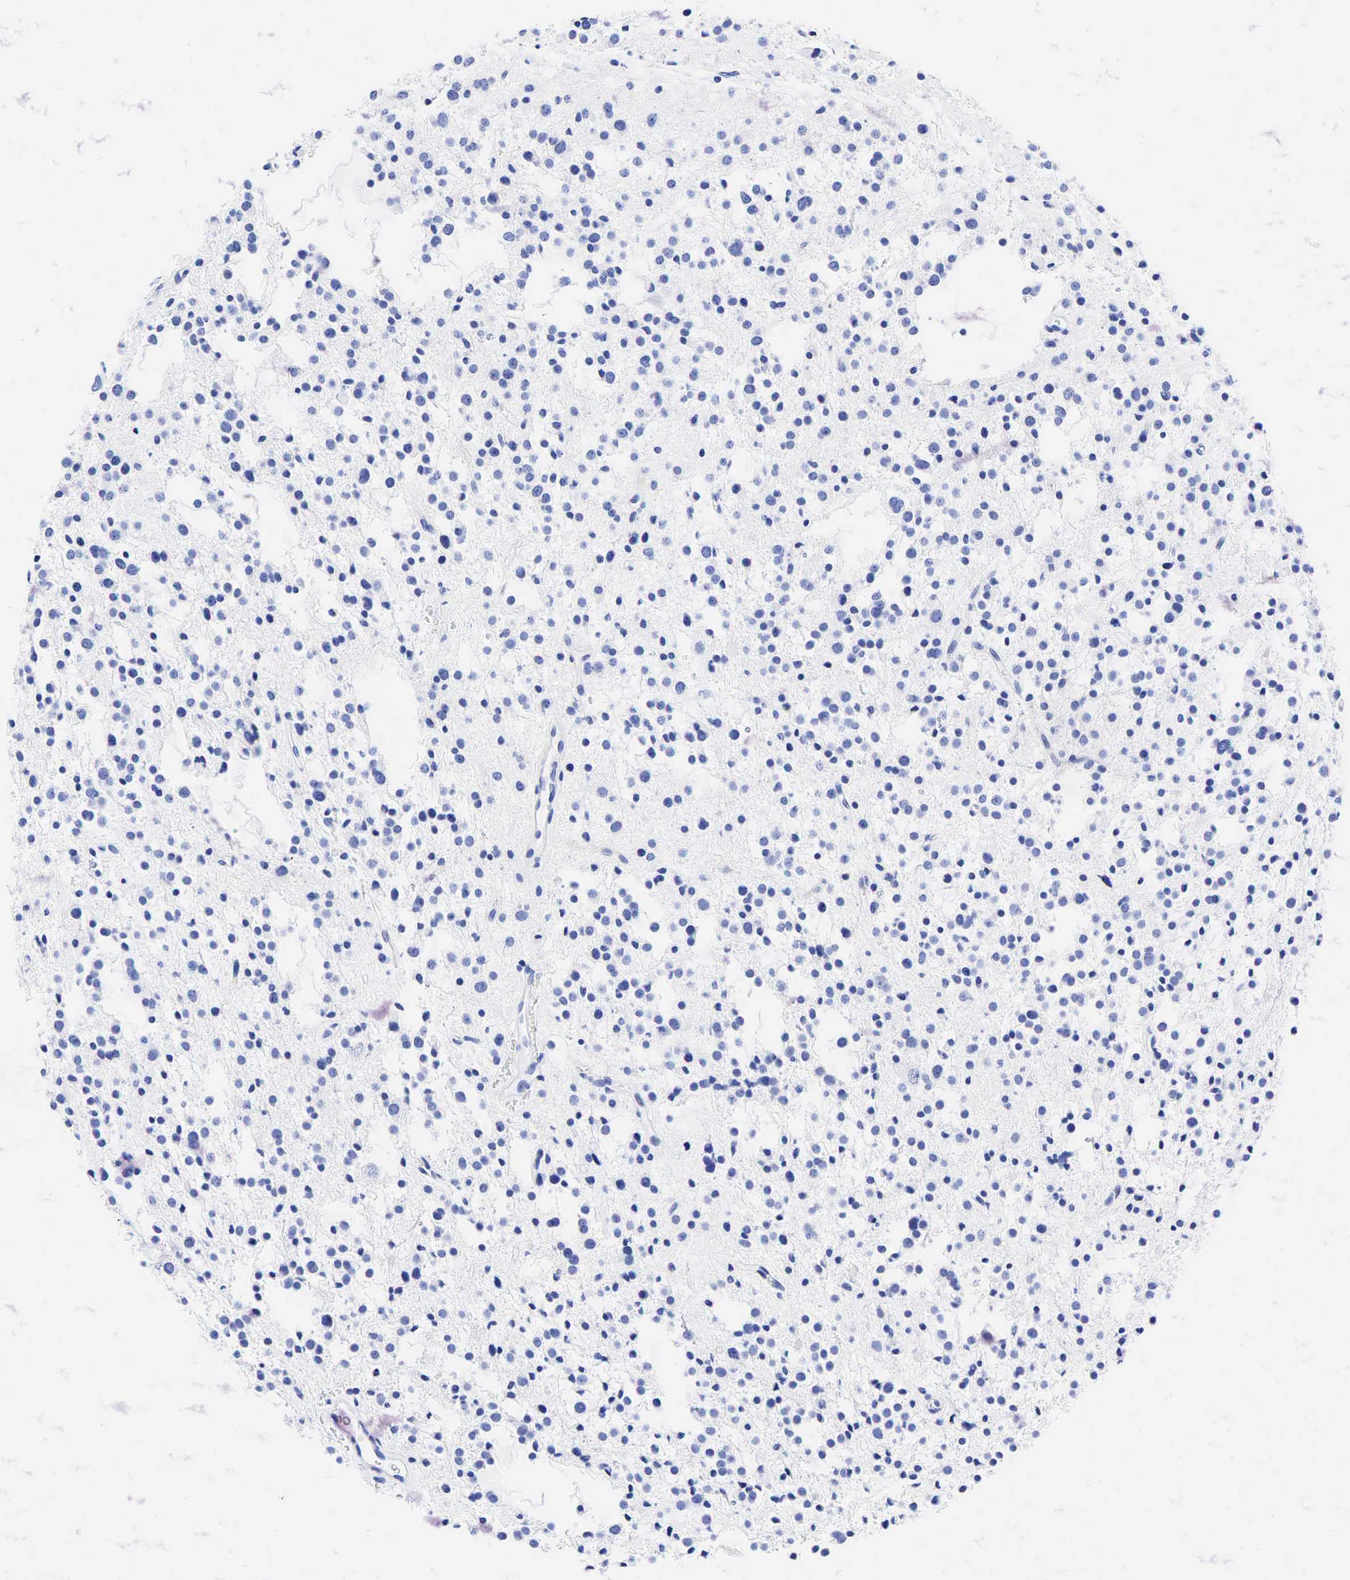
{"staining": {"intensity": "negative", "quantity": "none", "location": "none"}, "tissue": "glioma", "cell_type": "Tumor cells", "image_type": "cancer", "snomed": [{"axis": "morphology", "description": "Glioma, malignant, Low grade"}, {"axis": "topography", "description": "Brain"}], "caption": "This is an immunohistochemistry micrograph of malignant low-grade glioma. There is no positivity in tumor cells.", "gene": "FUT4", "patient": {"sex": "female", "age": 36}}